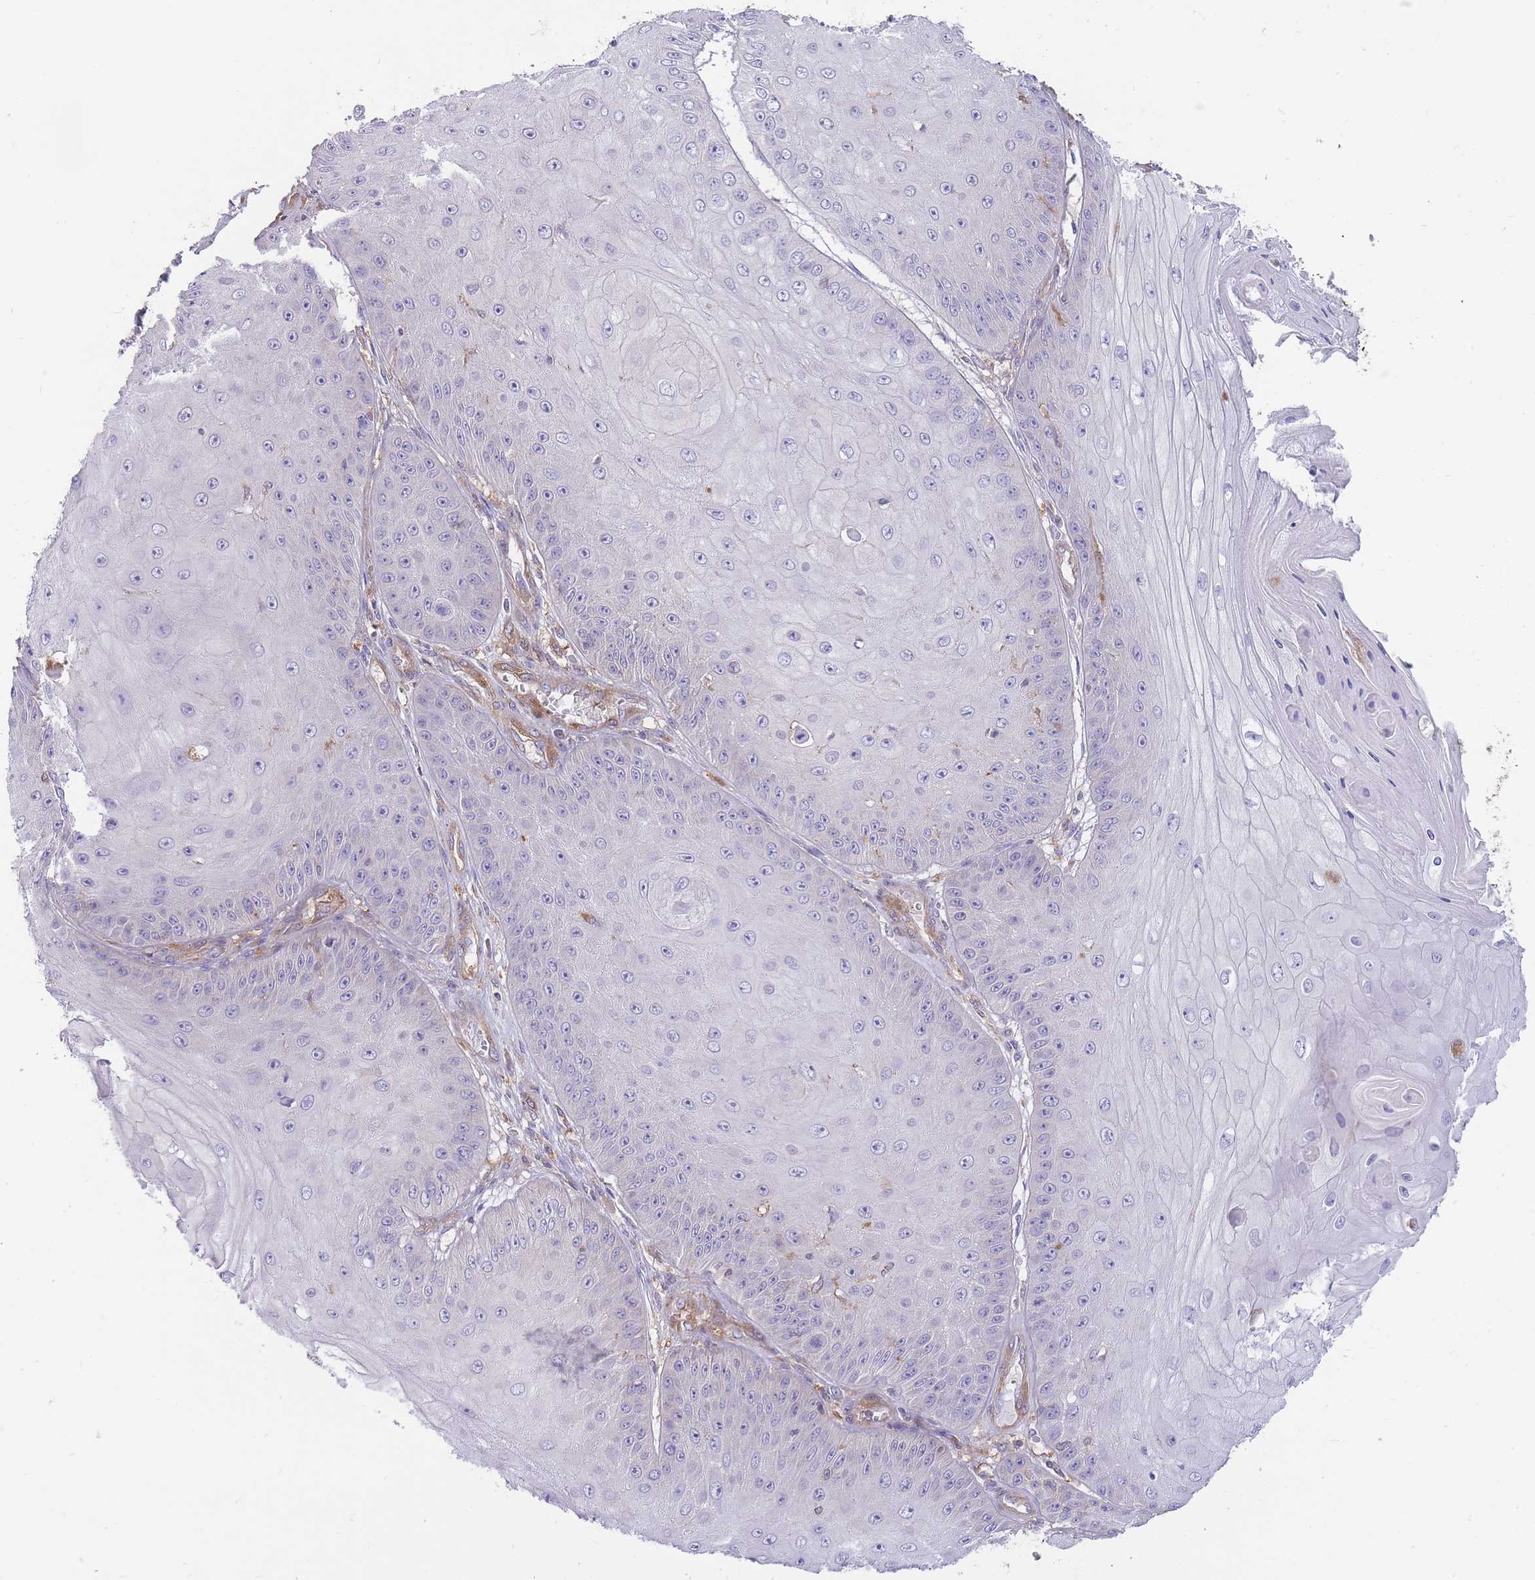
{"staining": {"intensity": "negative", "quantity": "none", "location": "none"}, "tissue": "skin cancer", "cell_type": "Tumor cells", "image_type": "cancer", "snomed": [{"axis": "morphology", "description": "Squamous cell carcinoma, NOS"}, {"axis": "topography", "description": "Skin"}], "caption": "The histopathology image exhibits no significant positivity in tumor cells of skin cancer.", "gene": "PRKAR1A", "patient": {"sex": "male", "age": 70}}